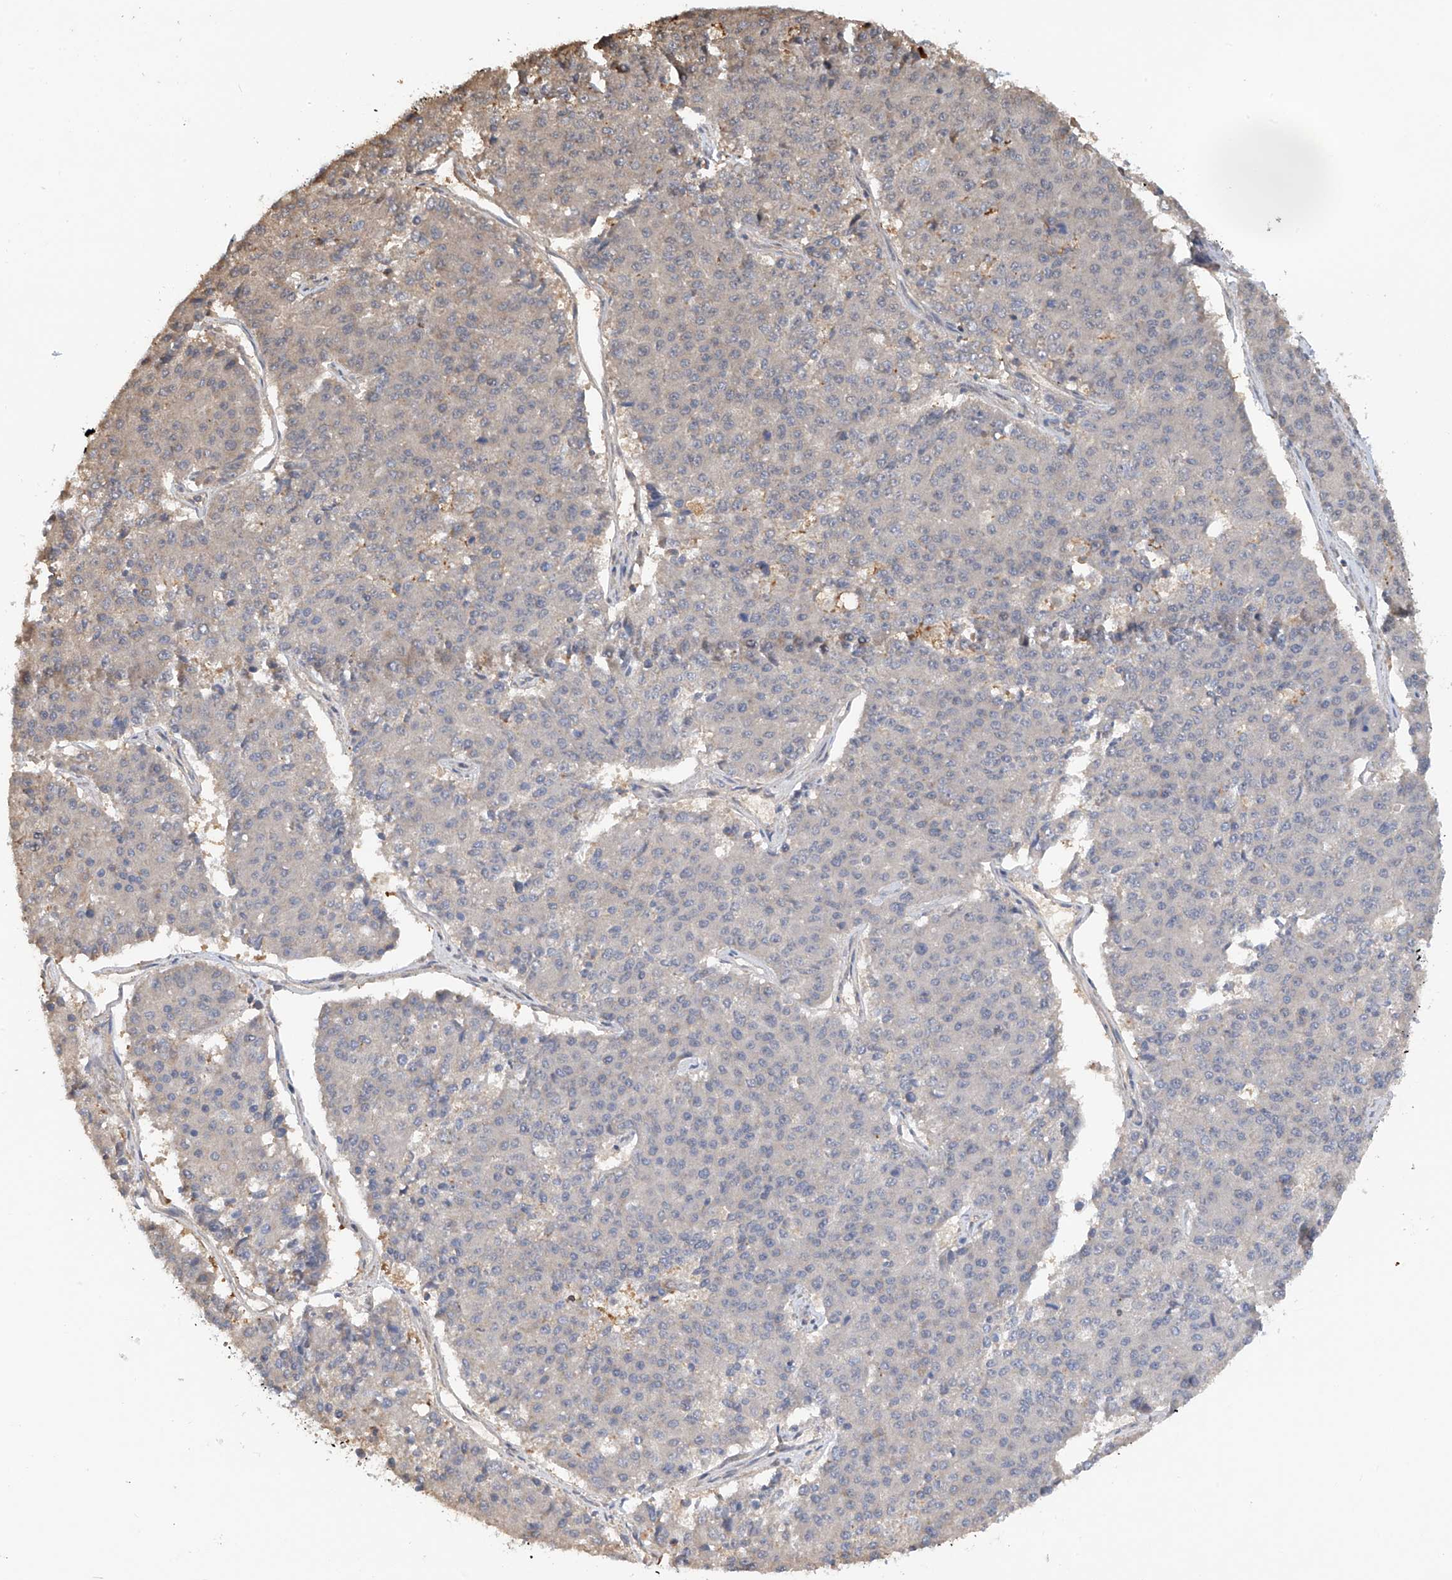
{"staining": {"intensity": "negative", "quantity": "none", "location": "none"}, "tissue": "pancreatic cancer", "cell_type": "Tumor cells", "image_type": "cancer", "snomed": [{"axis": "morphology", "description": "Adenocarcinoma, NOS"}, {"axis": "topography", "description": "Pancreas"}], "caption": "IHC image of human adenocarcinoma (pancreatic) stained for a protein (brown), which displays no expression in tumor cells.", "gene": "PMM1", "patient": {"sex": "male", "age": 50}}